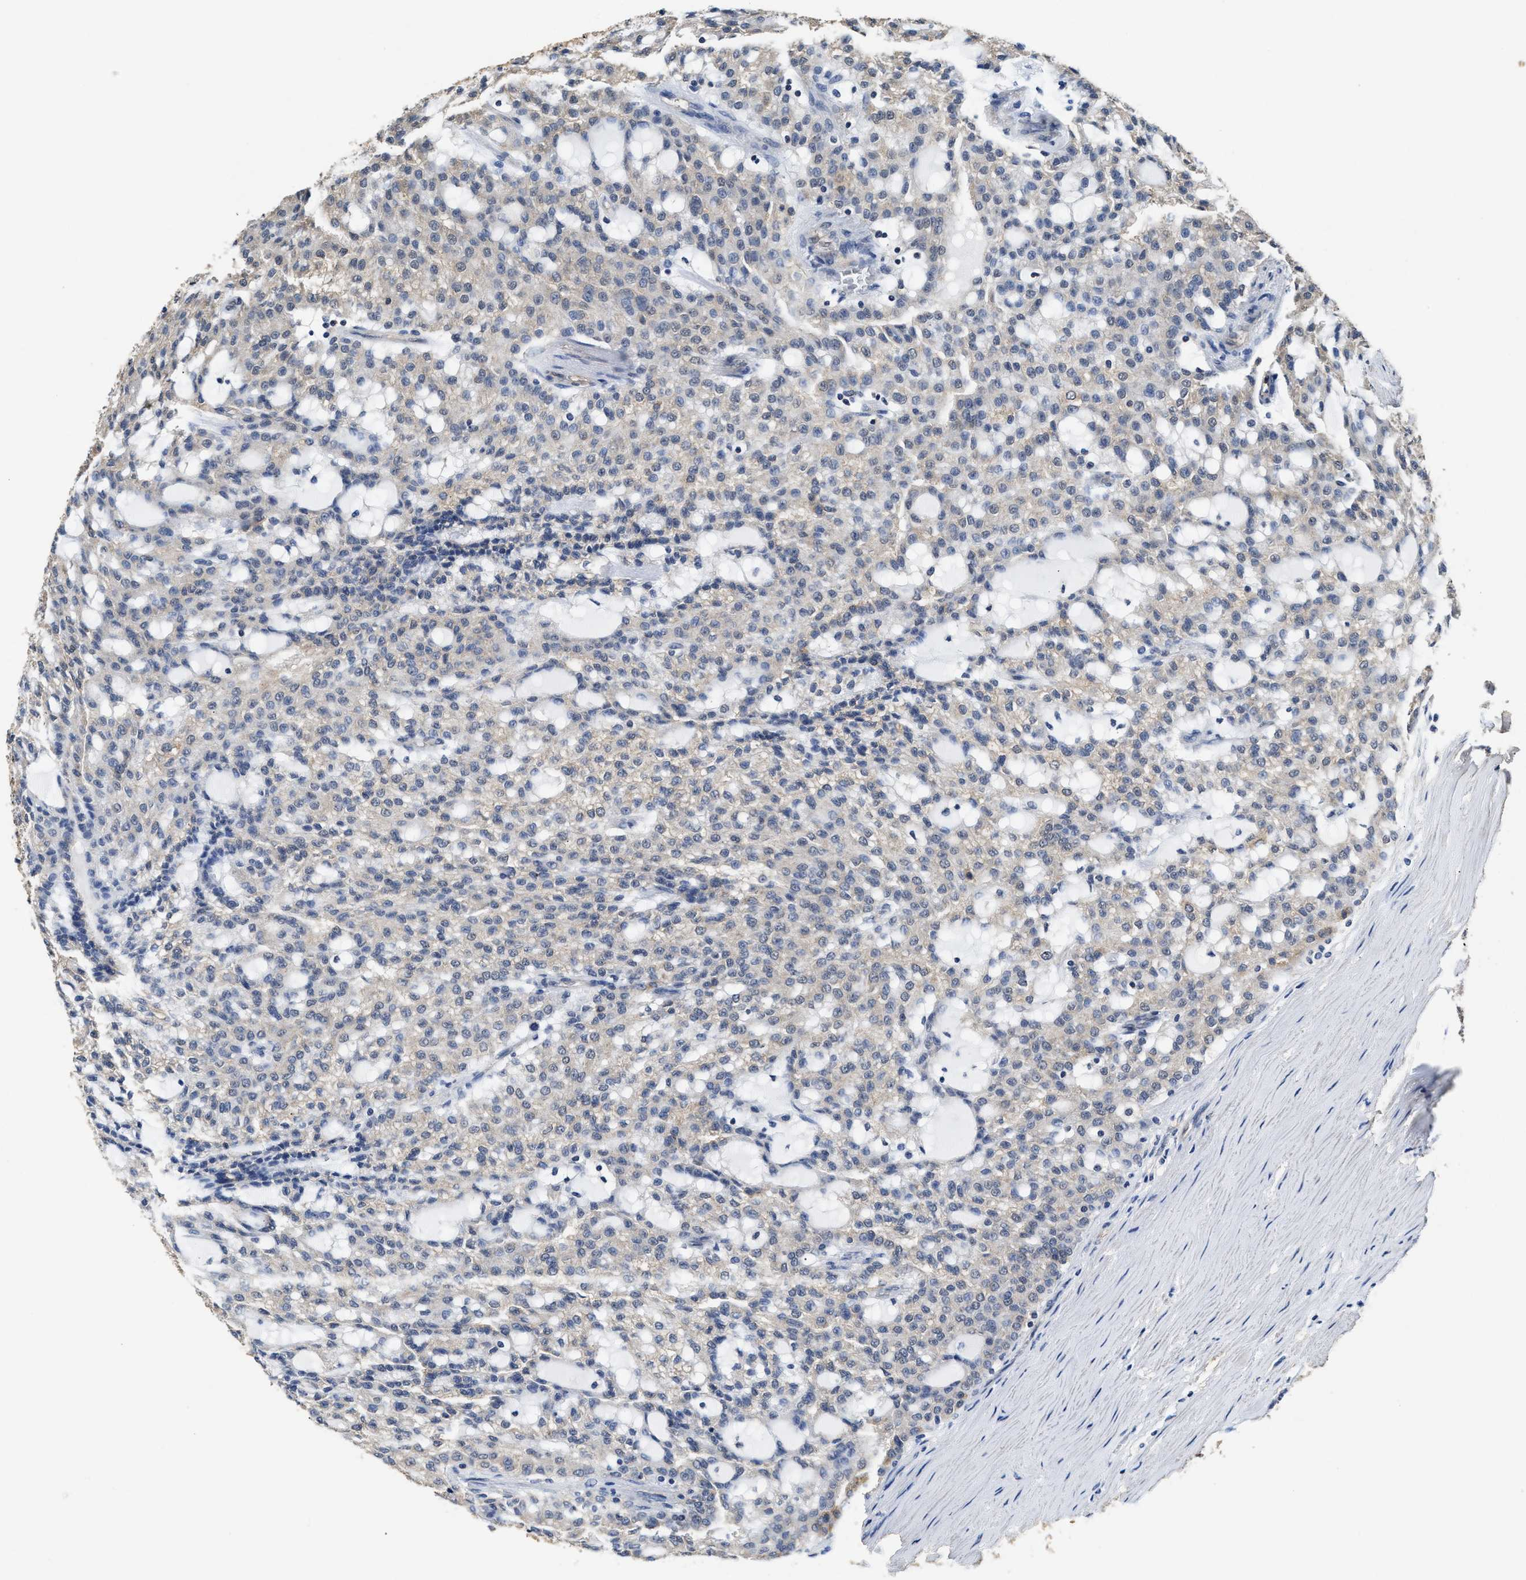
{"staining": {"intensity": "negative", "quantity": "none", "location": "none"}, "tissue": "renal cancer", "cell_type": "Tumor cells", "image_type": "cancer", "snomed": [{"axis": "morphology", "description": "Adenocarcinoma, NOS"}, {"axis": "topography", "description": "Kidney"}], "caption": "IHC image of human renal cancer stained for a protein (brown), which reveals no staining in tumor cells.", "gene": "ACAT2", "patient": {"sex": "male", "age": 63}}